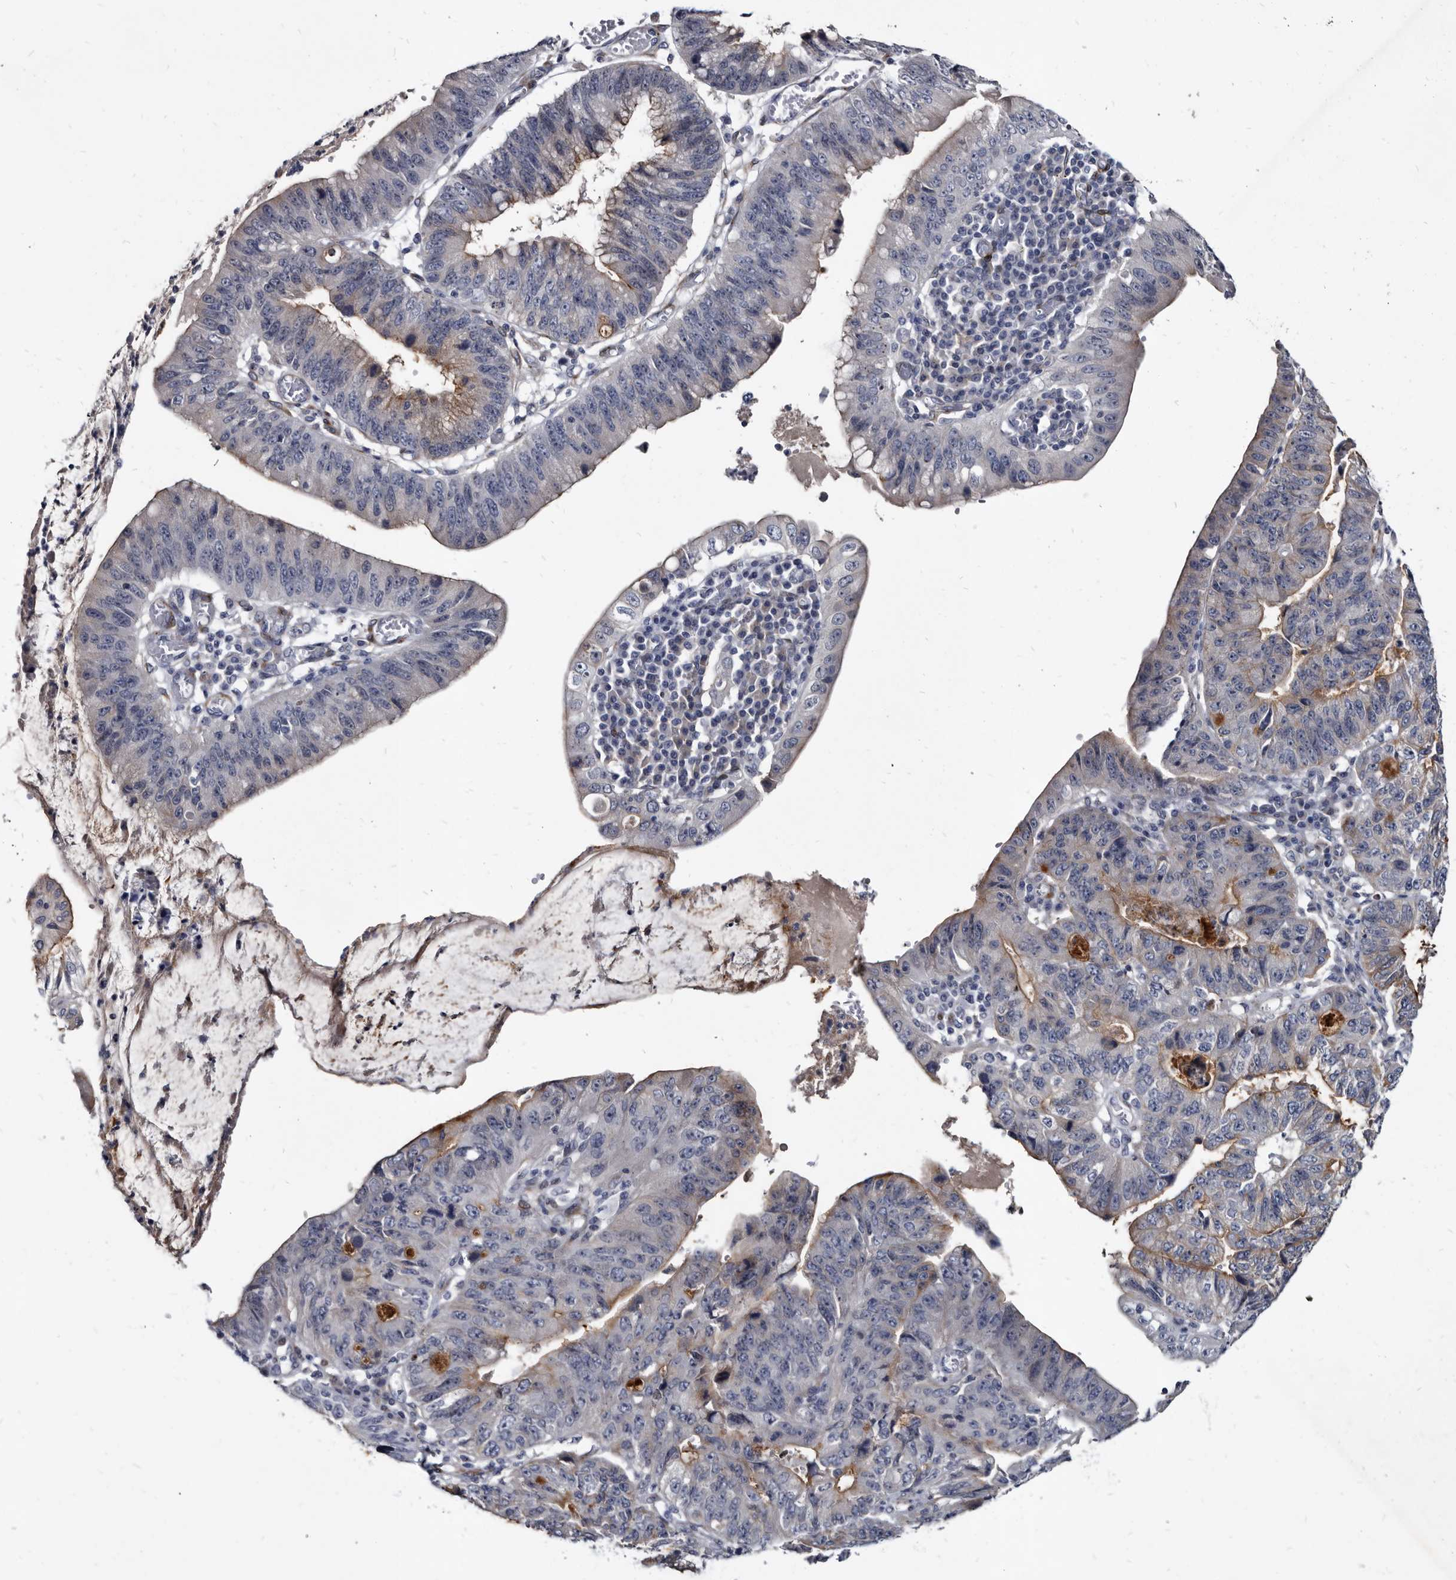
{"staining": {"intensity": "moderate", "quantity": "<25%", "location": "cytoplasmic/membranous"}, "tissue": "stomach cancer", "cell_type": "Tumor cells", "image_type": "cancer", "snomed": [{"axis": "morphology", "description": "Adenocarcinoma, NOS"}, {"axis": "topography", "description": "Stomach"}], "caption": "Tumor cells exhibit low levels of moderate cytoplasmic/membranous positivity in about <25% of cells in human adenocarcinoma (stomach).", "gene": "PRSS8", "patient": {"sex": "male", "age": 59}}